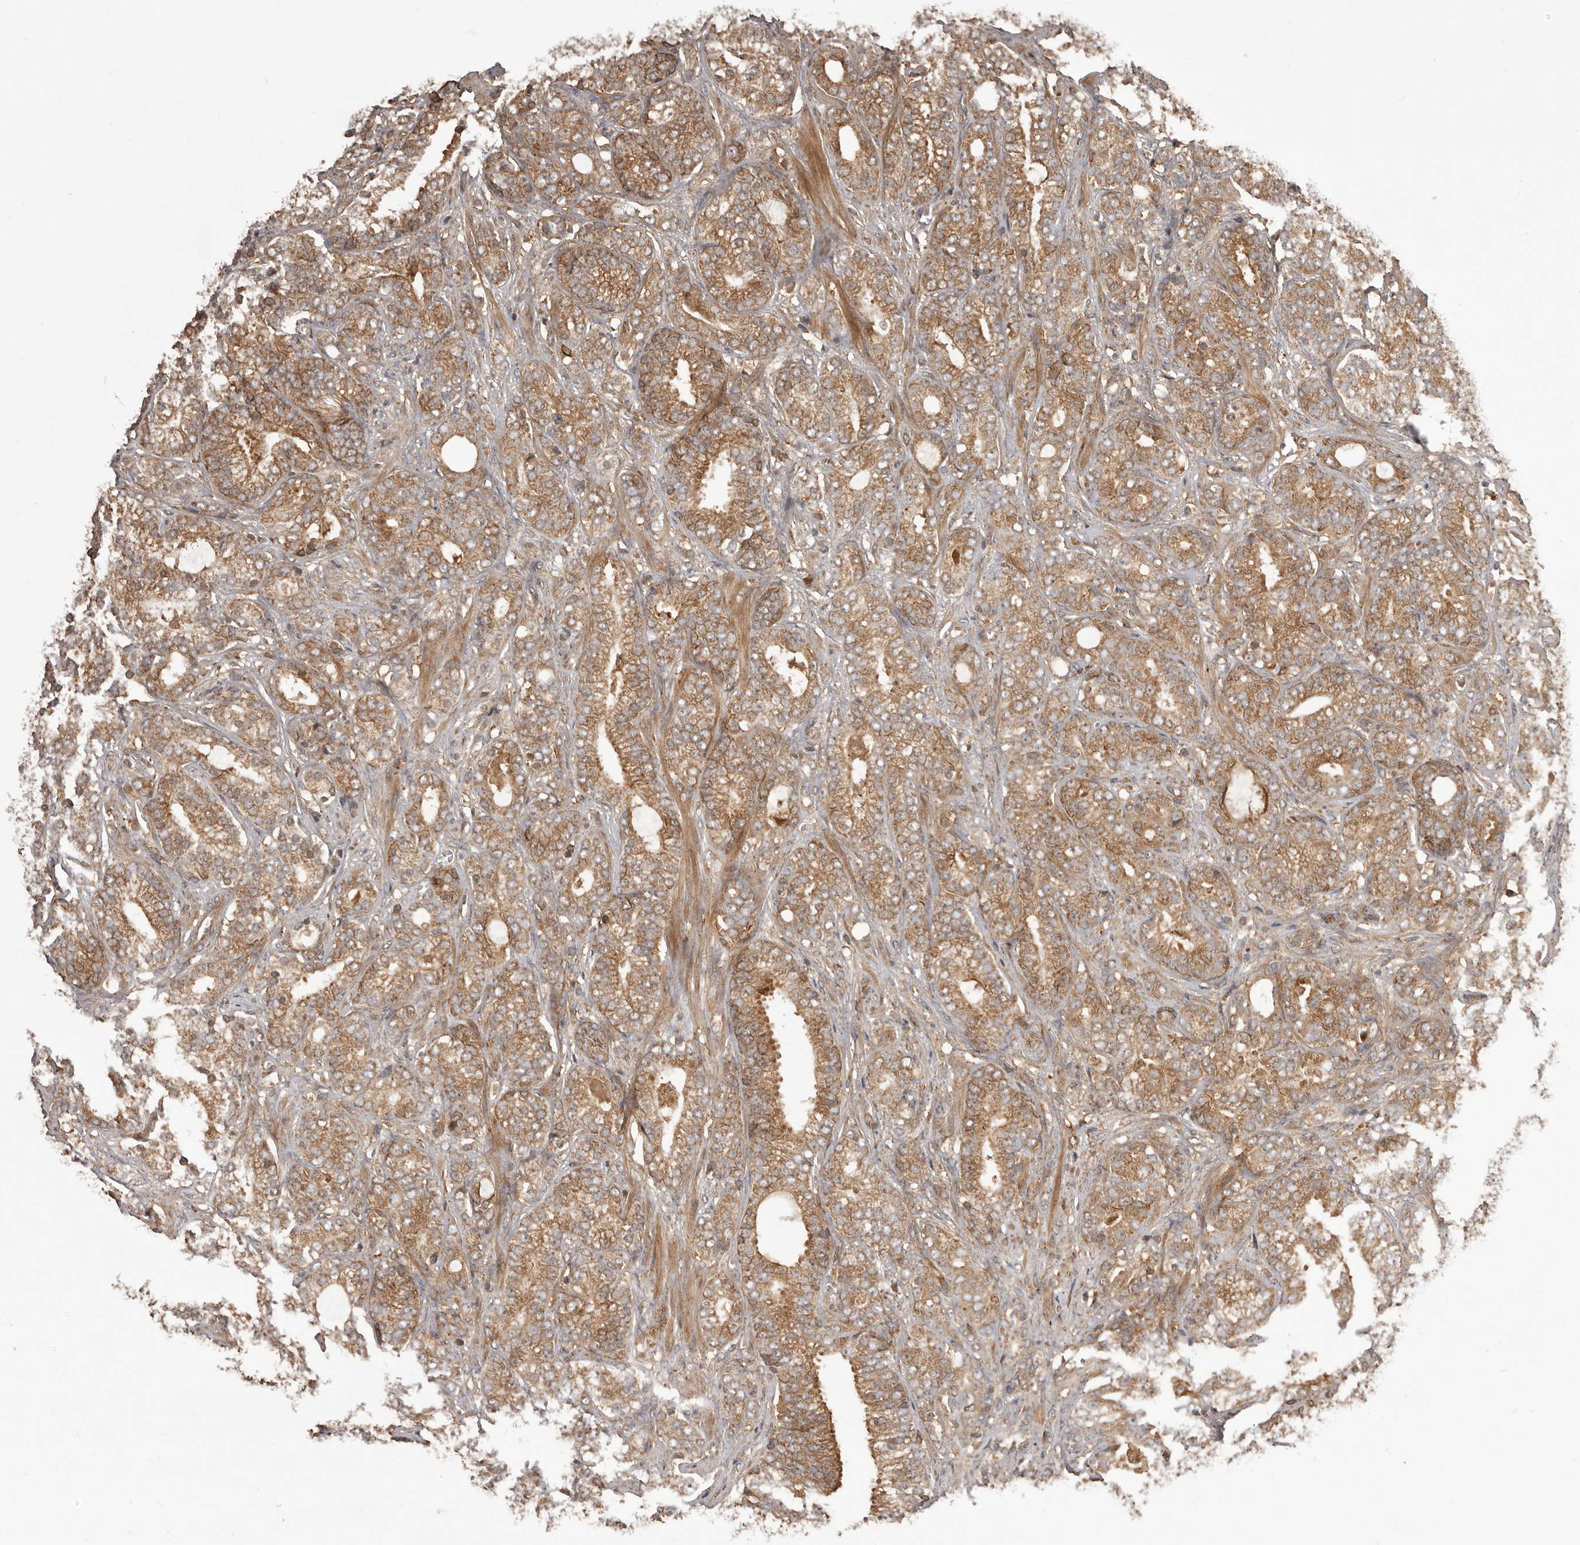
{"staining": {"intensity": "moderate", "quantity": ">75%", "location": "cytoplasmic/membranous"}, "tissue": "prostate cancer", "cell_type": "Tumor cells", "image_type": "cancer", "snomed": [{"axis": "morphology", "description": "Adenocarcinoma, High grade"}, {"axis": "topography", "description": "Prostate and seminal vesicle, NOS"}], "caption": "A micrograph of prostate high-grade adenocarcinoma stained for a protein exhibits moderate cytoplasmic/membranous brown staining in tumor cells.", "gene": "SLC22A3", "patient": {"sex": "male", "age": 67}}